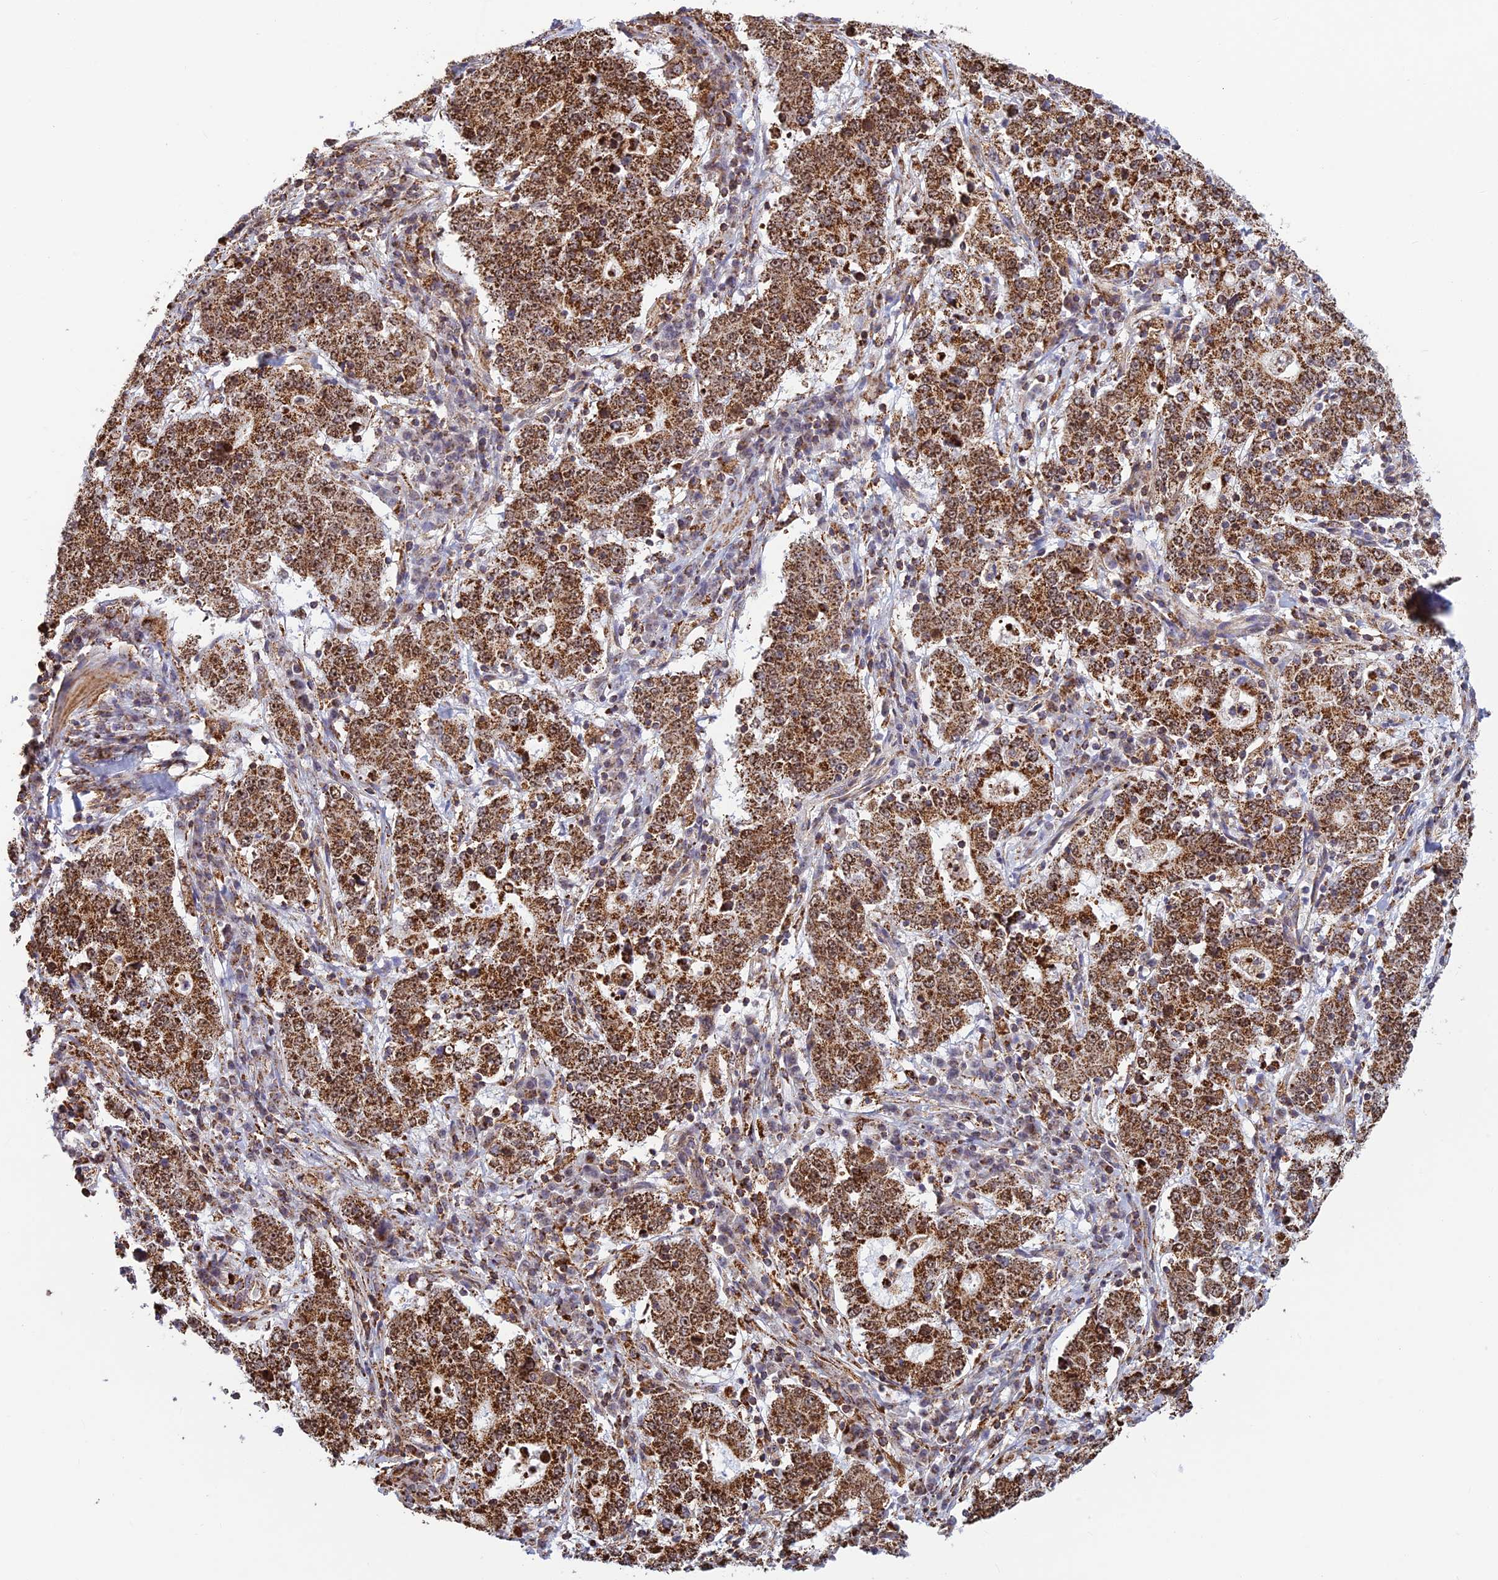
{"staining": {"intensity": "strong", "quantity": ">75%", "location": "cytoplasmic/membranous,nuclear"}, "tissue": "stomach cancer", "cell_type": "Tumor cells", "image_type": "cancer", "snomed": [{"axis": "morphology", "description": "Adenocarcinoma, NOS"}, {"axis": "topography", "description": "Stomach"}], "caption": "Immunohistochemical staining of human stomach cancer (adenocarcinoma) exhibits high levels of strong cytoplasmic/membranous and nuclear staining in about >75% of tumor cells. The staining is performed using DAB (3,3'-diaminobenzidine) brown chromogen to label protein expression. The nuclei are counter-stained blue using hematoxylin.", "gene": "POLR1G", "patient": {"sex": "male", "age": 59}}